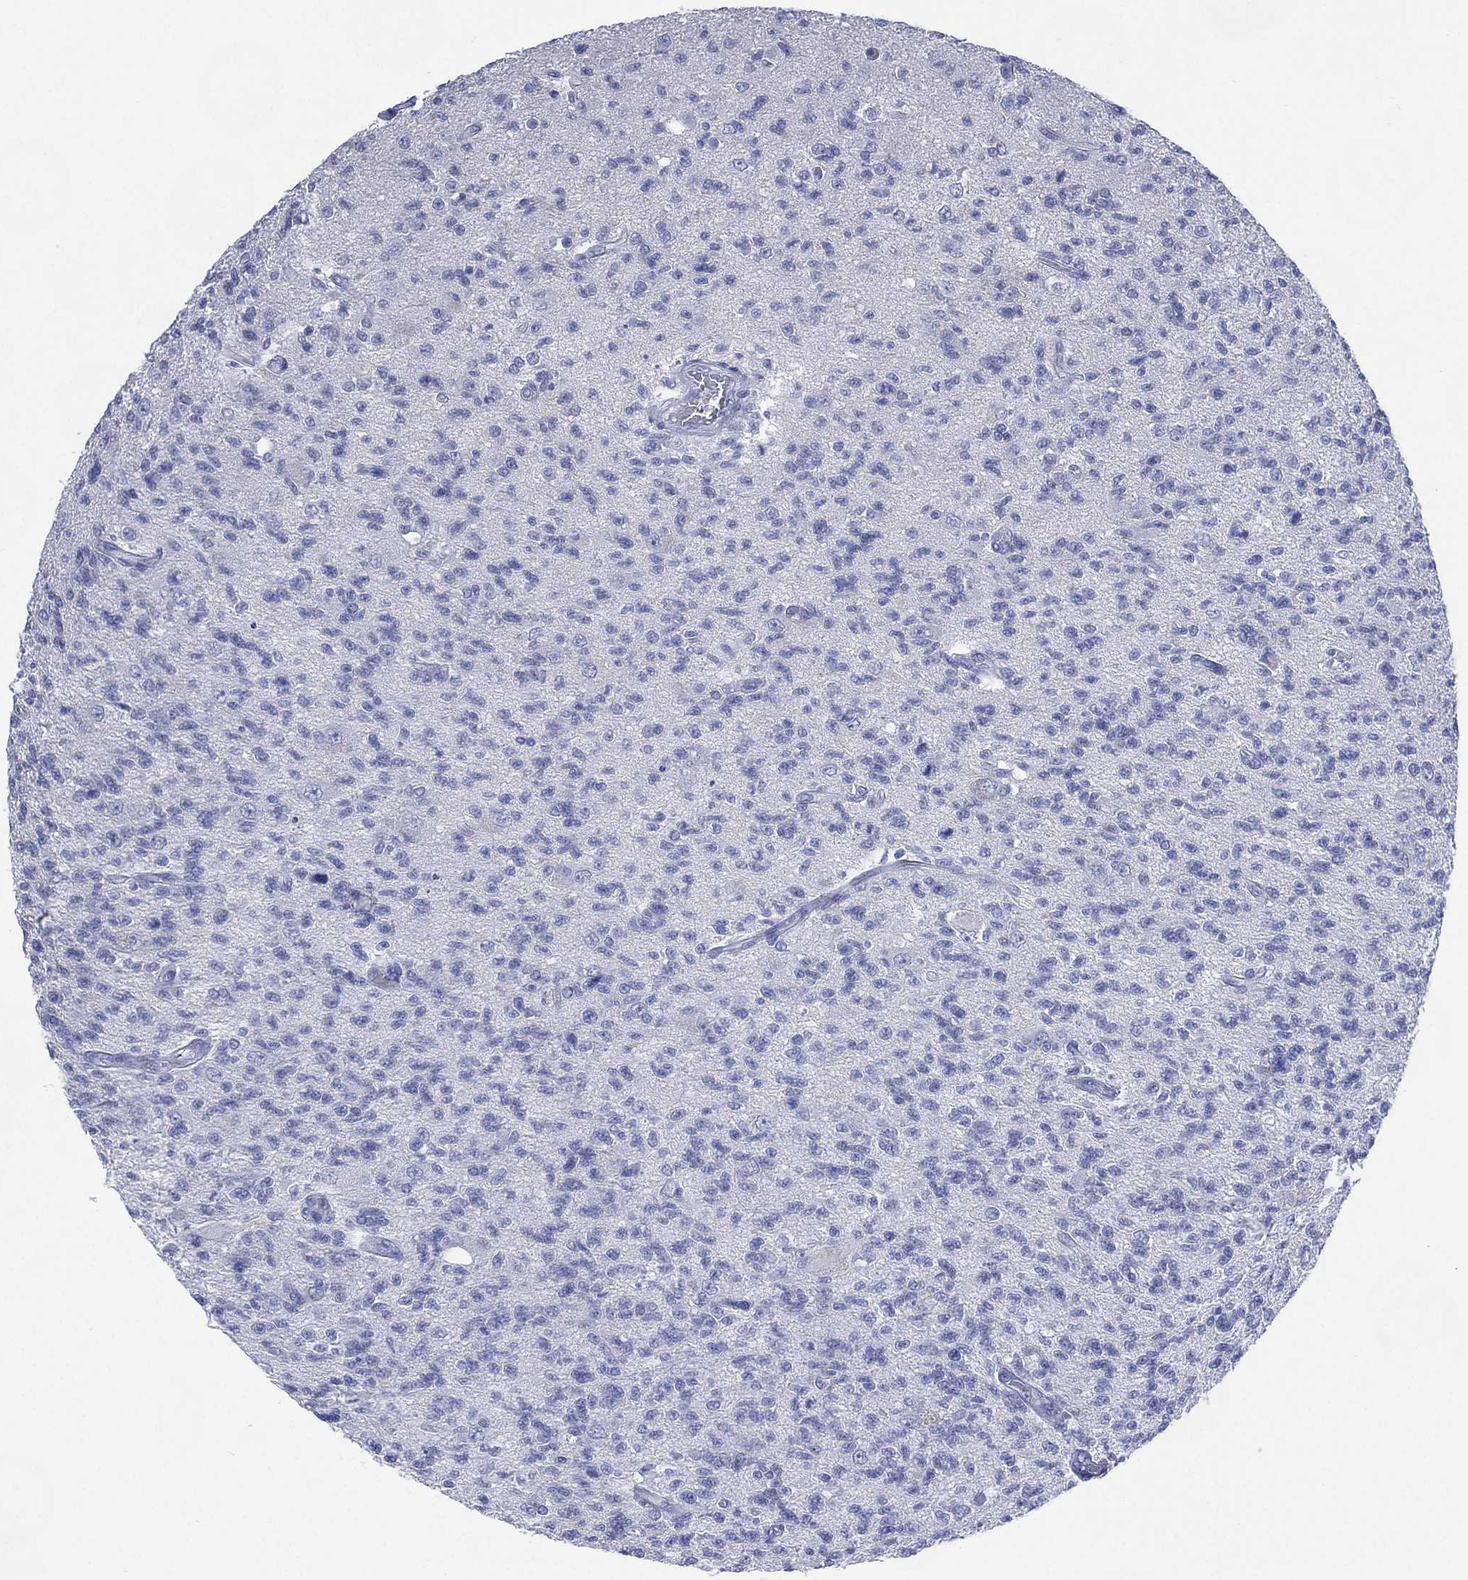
{"staining": {"intensity": "negative", "quantity": "none", "location": "none"}, "tissue": "glioma", "cell_type": "Tumor cells", "image_type": "cancer", "snomed": [{"axis": "morphology", "description": "Glioma, malignant, High grade"}, {"axis": "topography", "description": "Brain"}], "caption": "Tumor cells are negative for brown protein staining in malignant glioma (high-grade).", "gene": "TMEM247", "patient": {"sex": "male", "age": 56}}